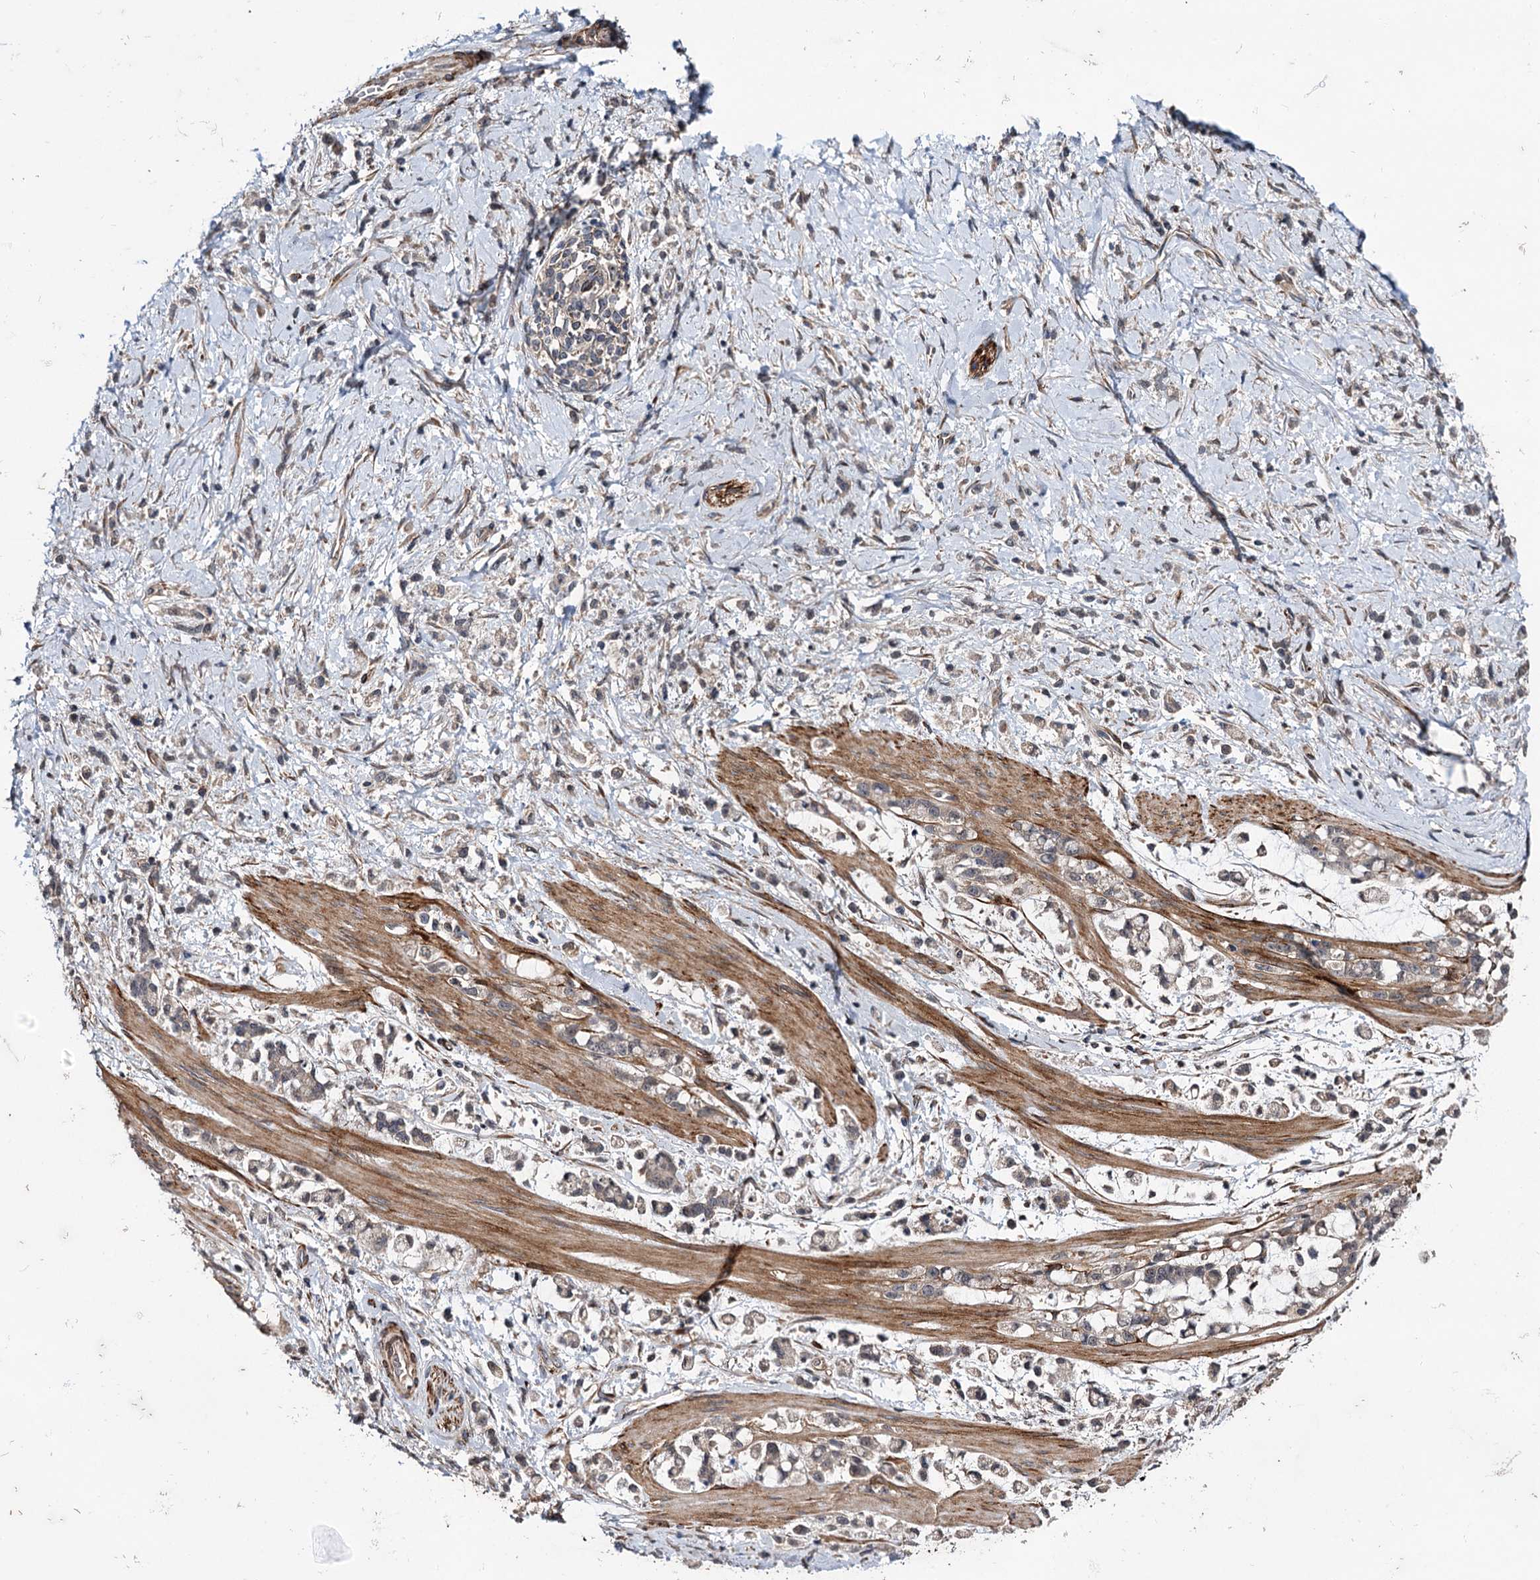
{"staining": {"intensity": "weak", "quantity": ">75%", "location": "cytoplasmic/membranous"}, "tissue": "stomach cancer", "cell_type": "Tumor cells", "image_type": "cancer", "snomed": [{"axis": "morphology", "description": "Adenocarcinoma, NOS"}, {"axis": "topography", "description": "Stomach"}], "caption": "Weak cytoplasmic/membranous expression for a protein is seen in about >75% of tumor cells of stomach adenocarcinoma using immunohistochemistry.", "gene": "ARHGAP42", "patient": {"sex": "female", "age": 60}}